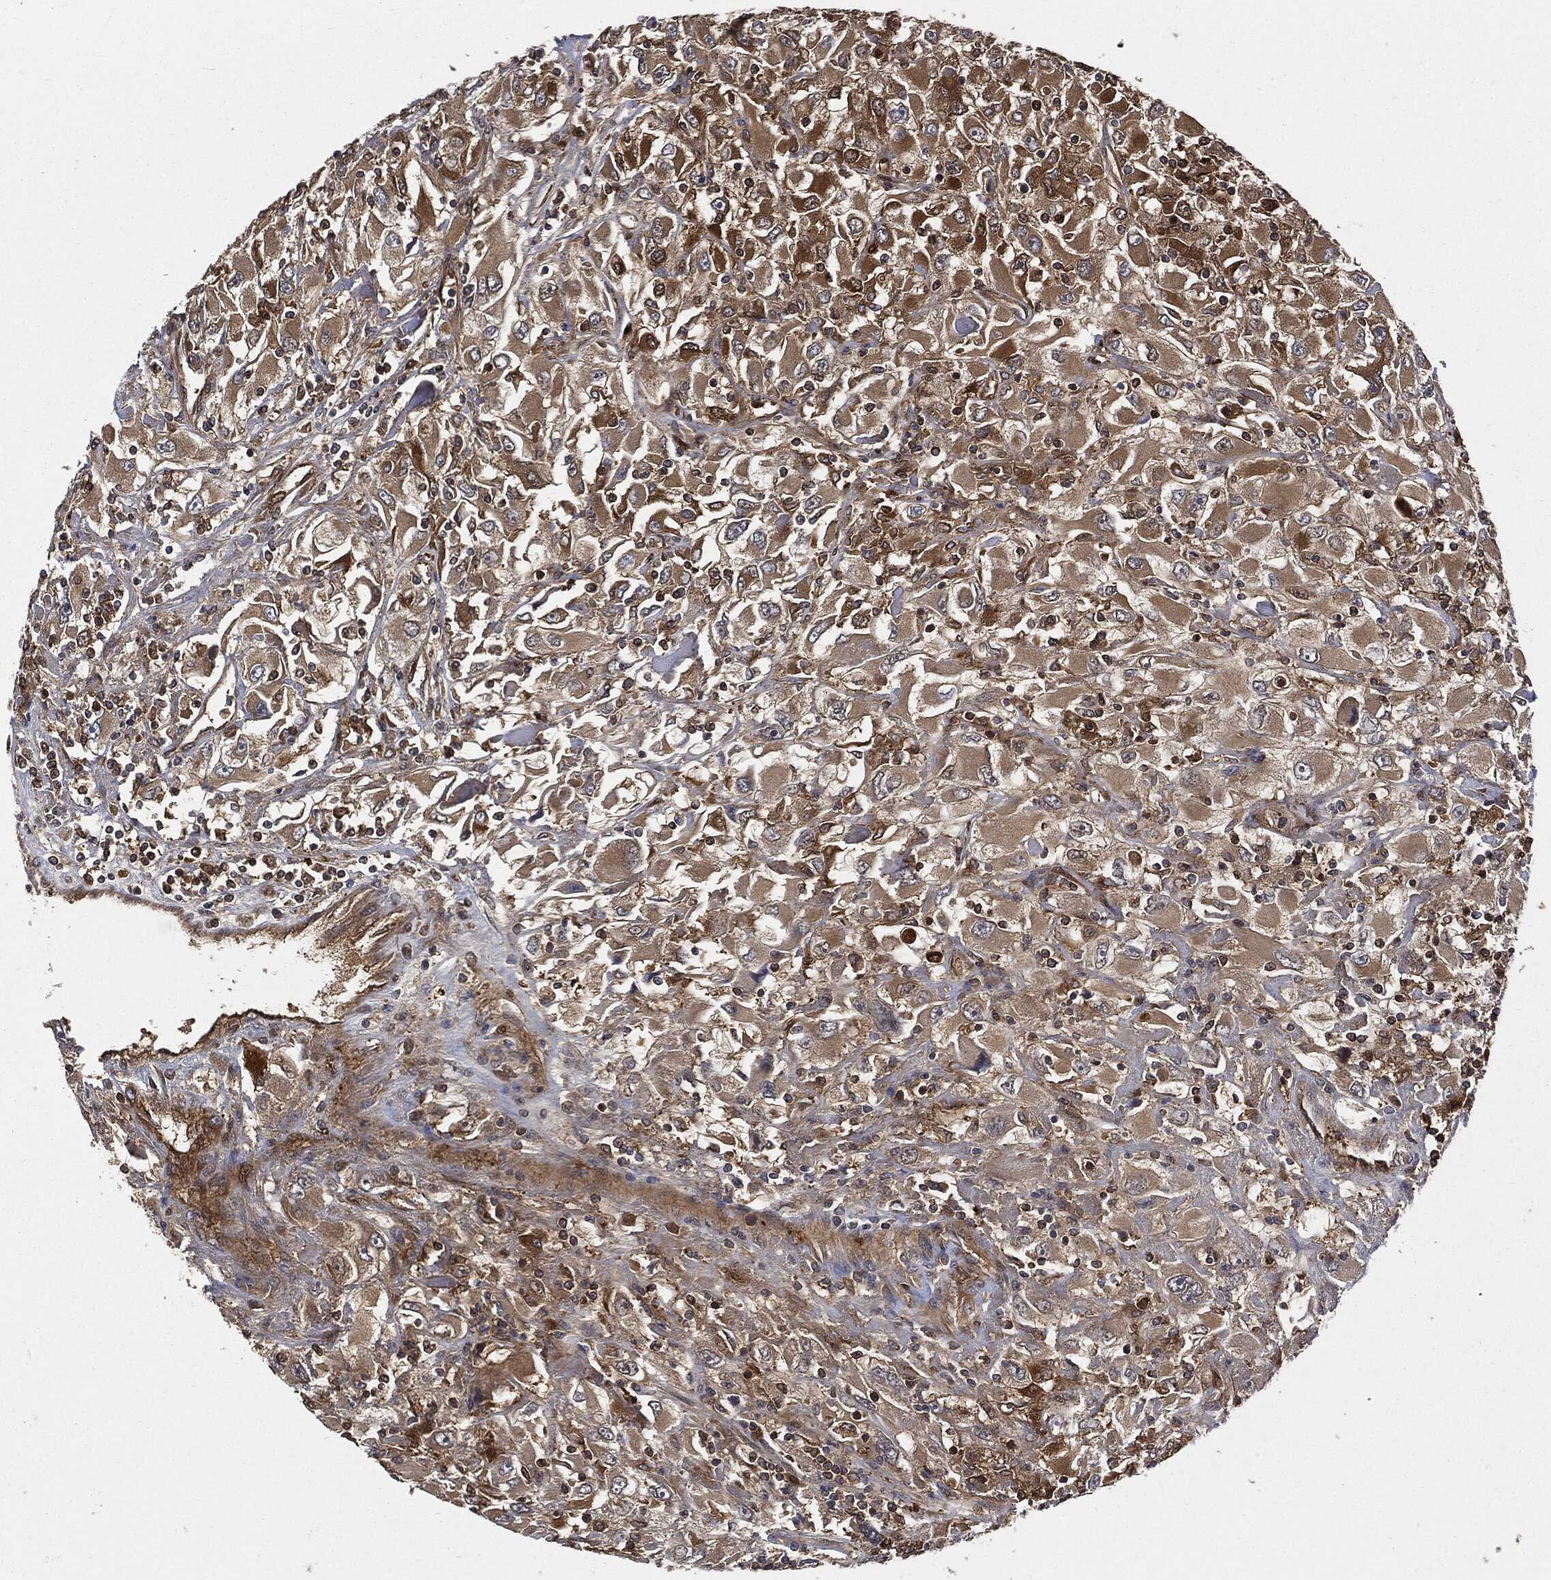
{"staining": {"intensity": "strong", "quantity": "25%-75%", "location": "cytoplasmic/membranous"}, "tissue": "renal cancer", "cell_type": "Tumor cells", "image_type": "cancer", "snomed": [{"axis": "morphology", "description": "Adenocarcinoma, NOS"}, {"axis": "topography", "description": "Kidney"}], "caption": "A brown stain shows strong cytoplasmic/membranous positivity of a protein in human renal cancer tumor cells.", "gene": "XPNPEP1", "patient": {"sex": "female", "age": 52}}